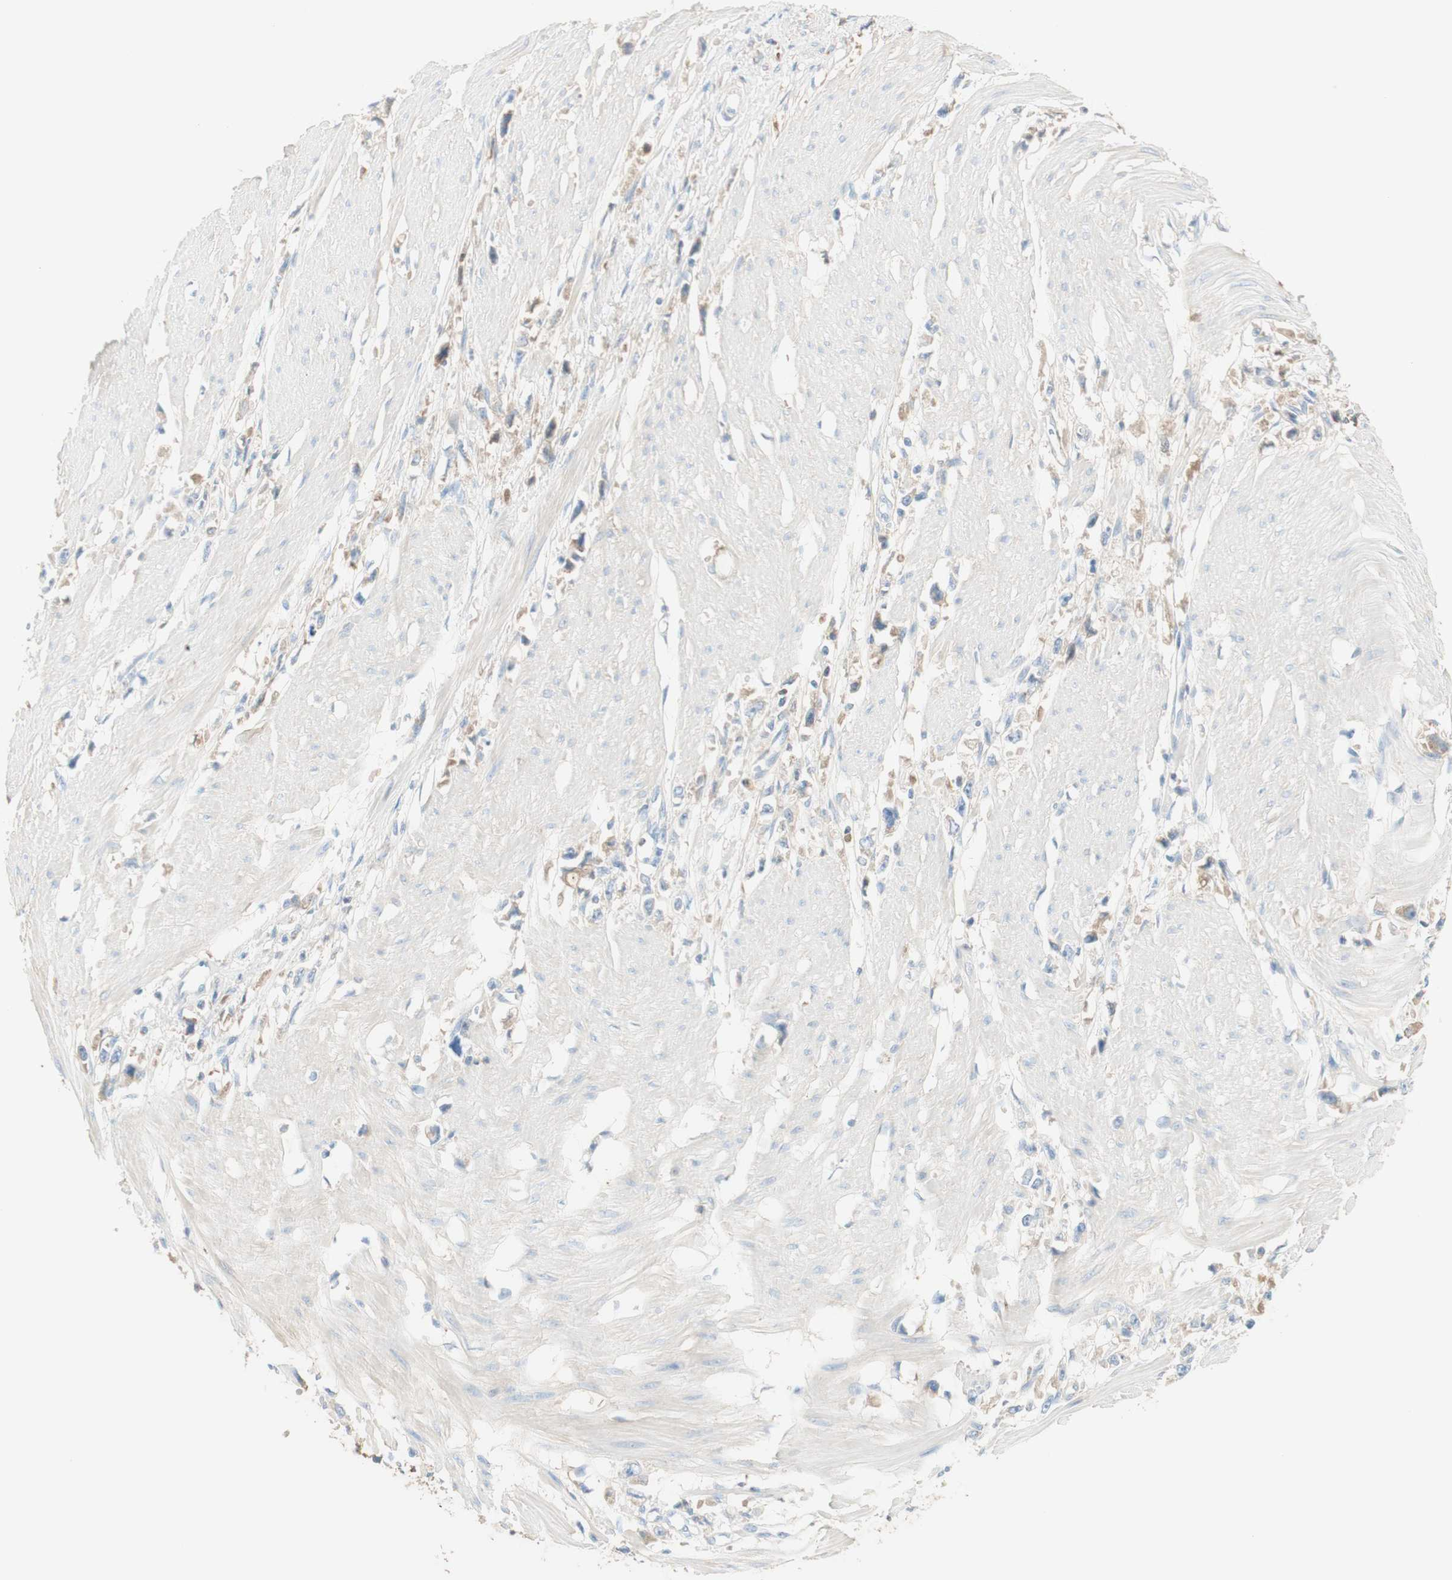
{"staining": {"intensity": "moderate", "quantity": "25%-75%", "location": "cytoplasmic/membranous"}, "tissue": "stomach cancer", "cell_type": "Tumor cells", "image_type": "cancer", "snomed": [{"axis": "morphology", "description": "Adenocarcinoma, NOS"}, {"axis": "topography", "description": "Stomach"}], "caption": "A high-resolution micrograph shows IHC staining of adenocarcinoma (stomach), which reveals moderate cytoplasmic/membranous staining in about 25%-75% of tumor cells. Using DAB (brown) and hematoxylin (blue) stains, captured at high magnification using brightfield microscopy.", "gene": "KNG1", "patient": {"sex": "female", "age": 59}}